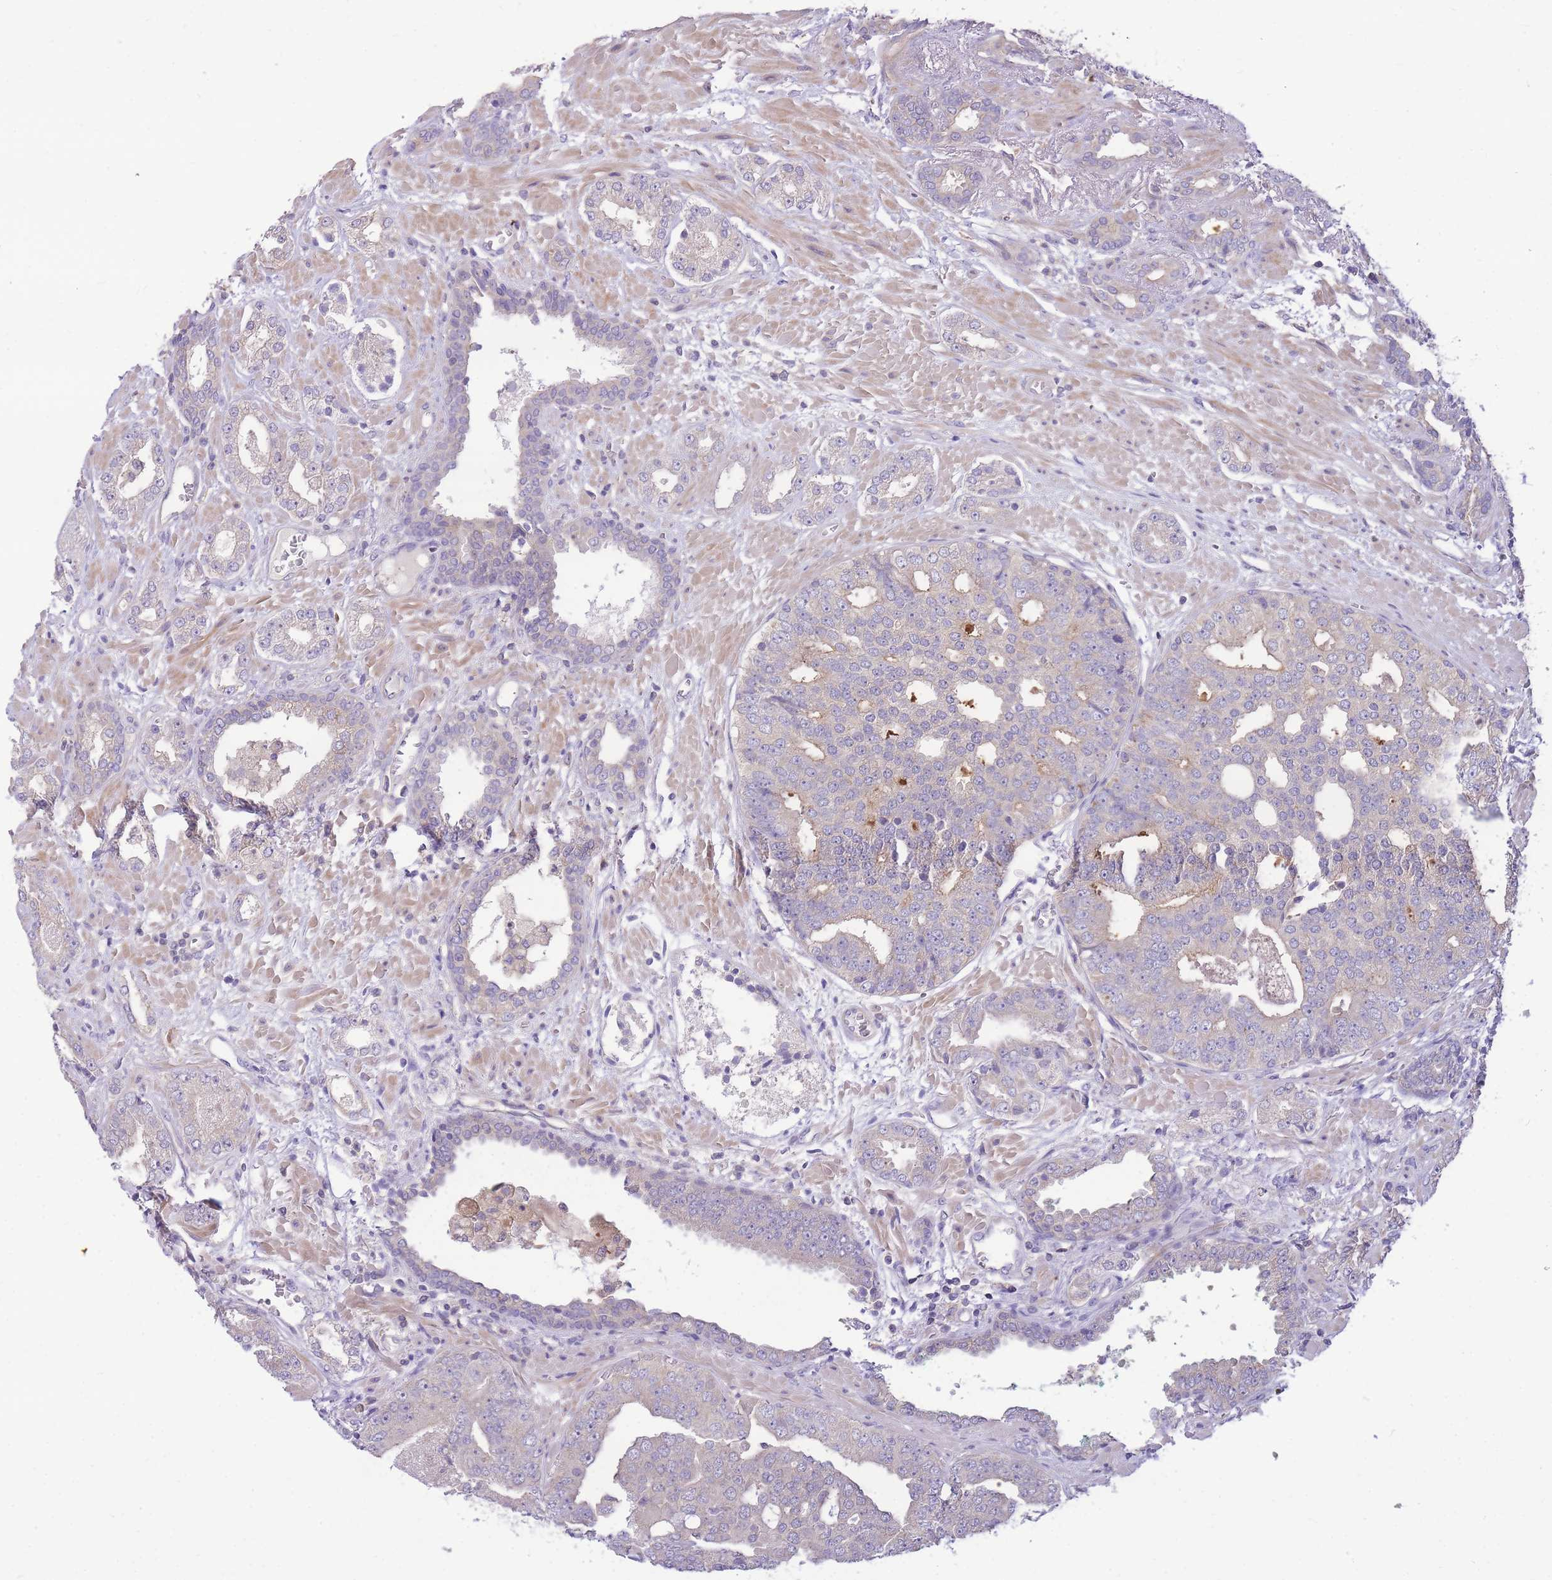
{"staining": {"intensity": "negative", "quantity": "none", "location": "none"}, "tissue": "prostate cancer", "cell_type": "Tumor cells", "image_type": "cancer", "snomed": [{"axis": "morphology", "description": "Adenocarcinoma, High grade"}, {"axis": "topography", "description": "Prostate"}], "caption": "The image demonstrates no significant positivity in tumor cells of prostate cancer.", "gene": "OR5T1", "patient": {"sex": "male", "age": 71}}